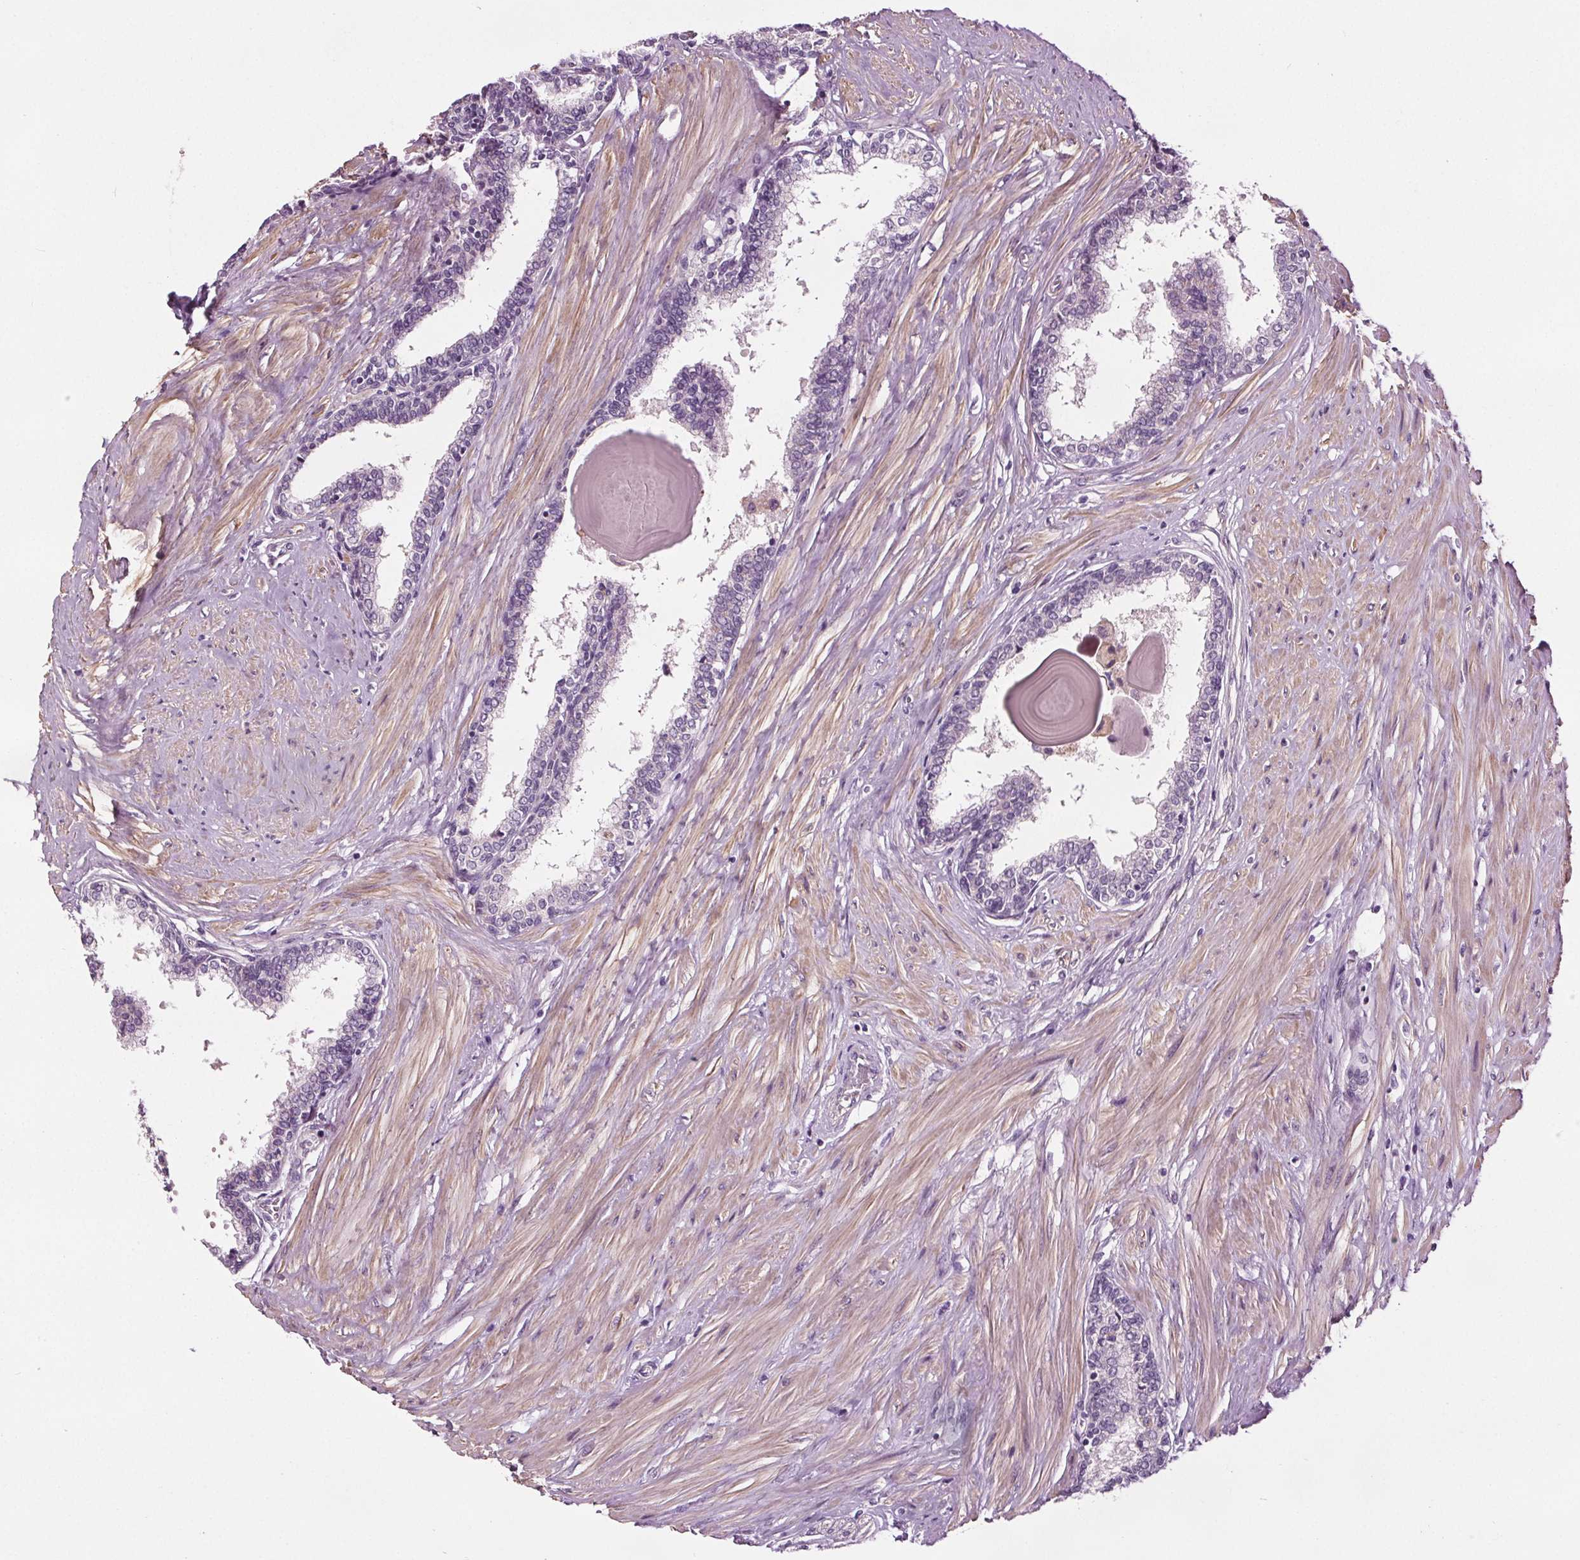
{"staining": {"intensity": "negative", "quantity": "none", "location": "none"}, "tissue": "prostate", "cell_type": "Glandular cells", "image_type": "normal", "snomed": [{"axis": "morphology", "description": "Normal tissue, NOS"}, {"axis": "topography", "description": "Prostate"}], "caption": "A high-resolution histopathology image shows immunohistochemistry staining of unremarkable prostate, which reveals no significant staining in glandular cells. (Brightfield microscopy of DAB immunohistochemistry at high magnification).", "gene": "RASA1", "patient": {"sex": "male", "age": 55}}